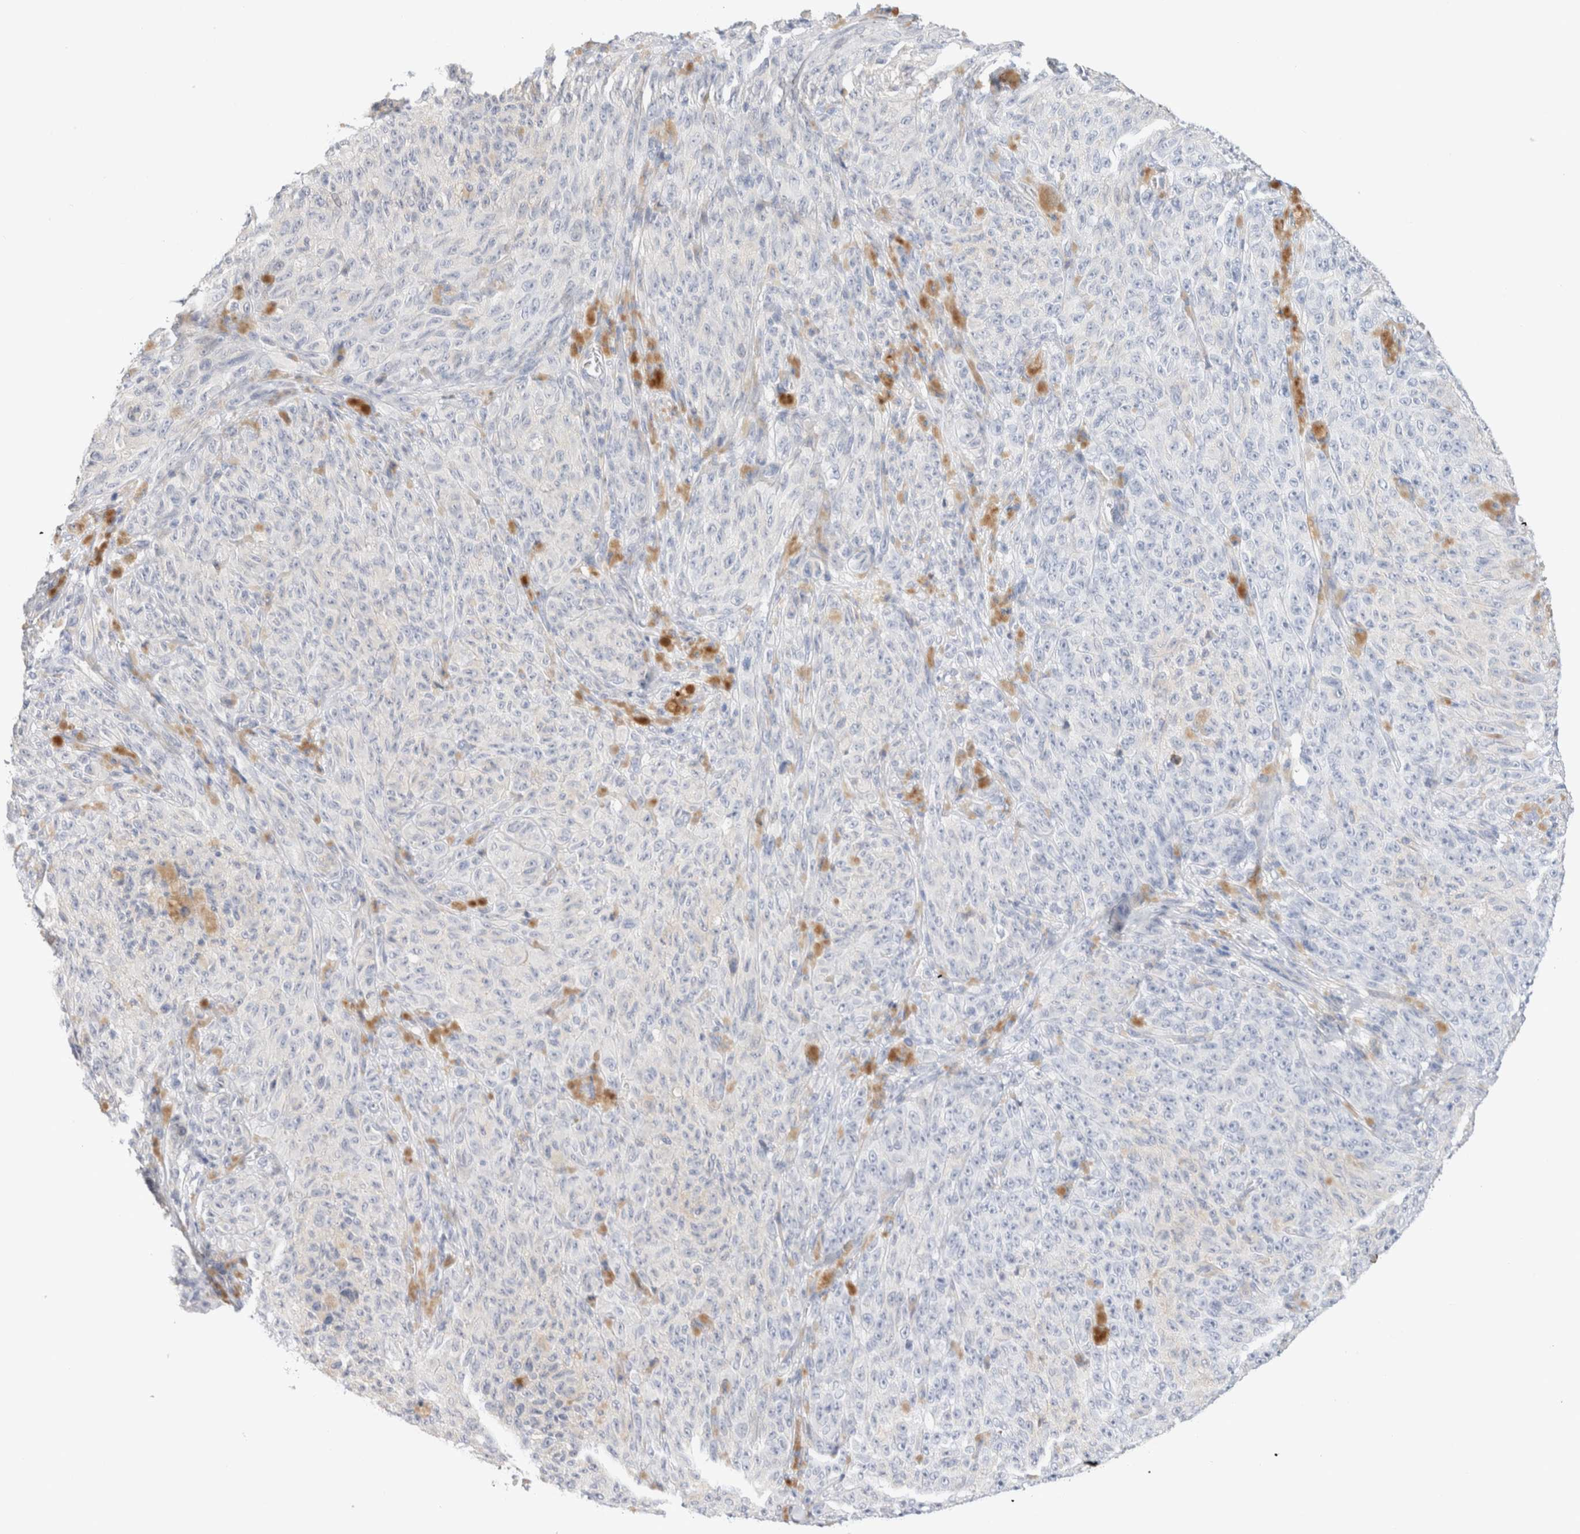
{"staining": {"intensity": "negative", "quantity": "none", "location": "none"}, "tissue": "melanoma", "cell_type": "Tumor cells", "image_type": "cancer", "snomed": [{"axis": "morphology", "description": "Malignant melanoma, NOS"}, {"axis": "topography", "description": "Skin"}], "caption": "IHC of malignant melanoma demonstrates no positivity in tumor cells. The staining was performed using DAB (3,3'-diaminobenzidine) to visualize the protein expression in brown, while the nuclei were stained in blue with hematoxylin (Magnification: 20x).", "gene": "GADD45G", "patient": {"sex": "female", "age": 82}}